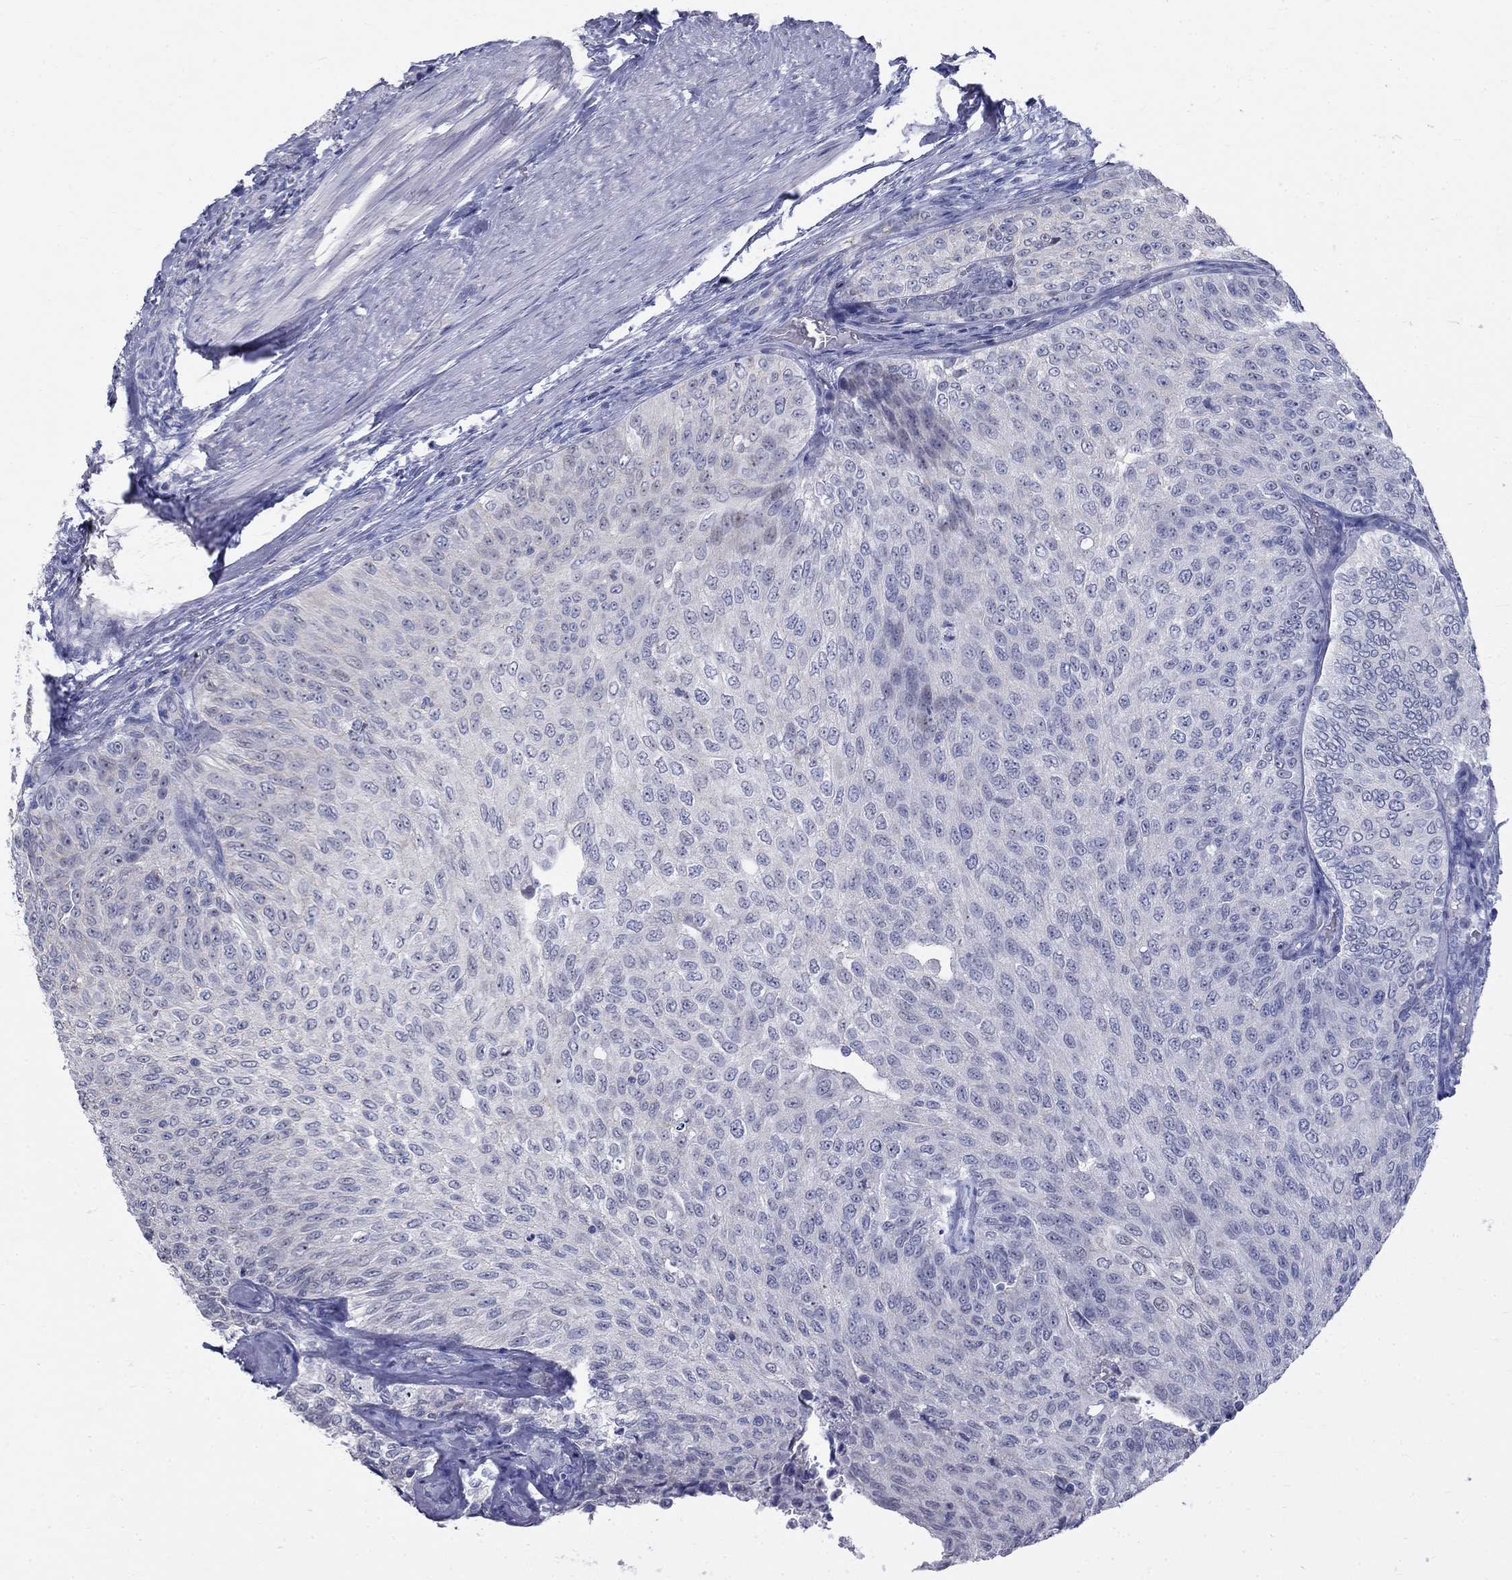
{"staining": {"intensity": "negative", "quantity": "none", "location": "none"}, "tissue": "urothelial cancer", "cell_type": "Tumor cells", "image_type": "cancer", "snomed": [{"axis": "morphology", "description": "Urothelial carcinoma, Low grade"}, {"axis": "topography", "description": "Ureter, NOS"}, {"axis": "topography", "description": "Urinary bladder"}], "caption": "A histopathology image of human urothelial cancer is negative for staining in tumor cells. (DAB (3,3'-diaminobenzidine) immunohistochemistry (IHC) with hematoxylin counter stain).", "gene": "GUCA1A", "patient": {"sex": "male", "age": 78}}